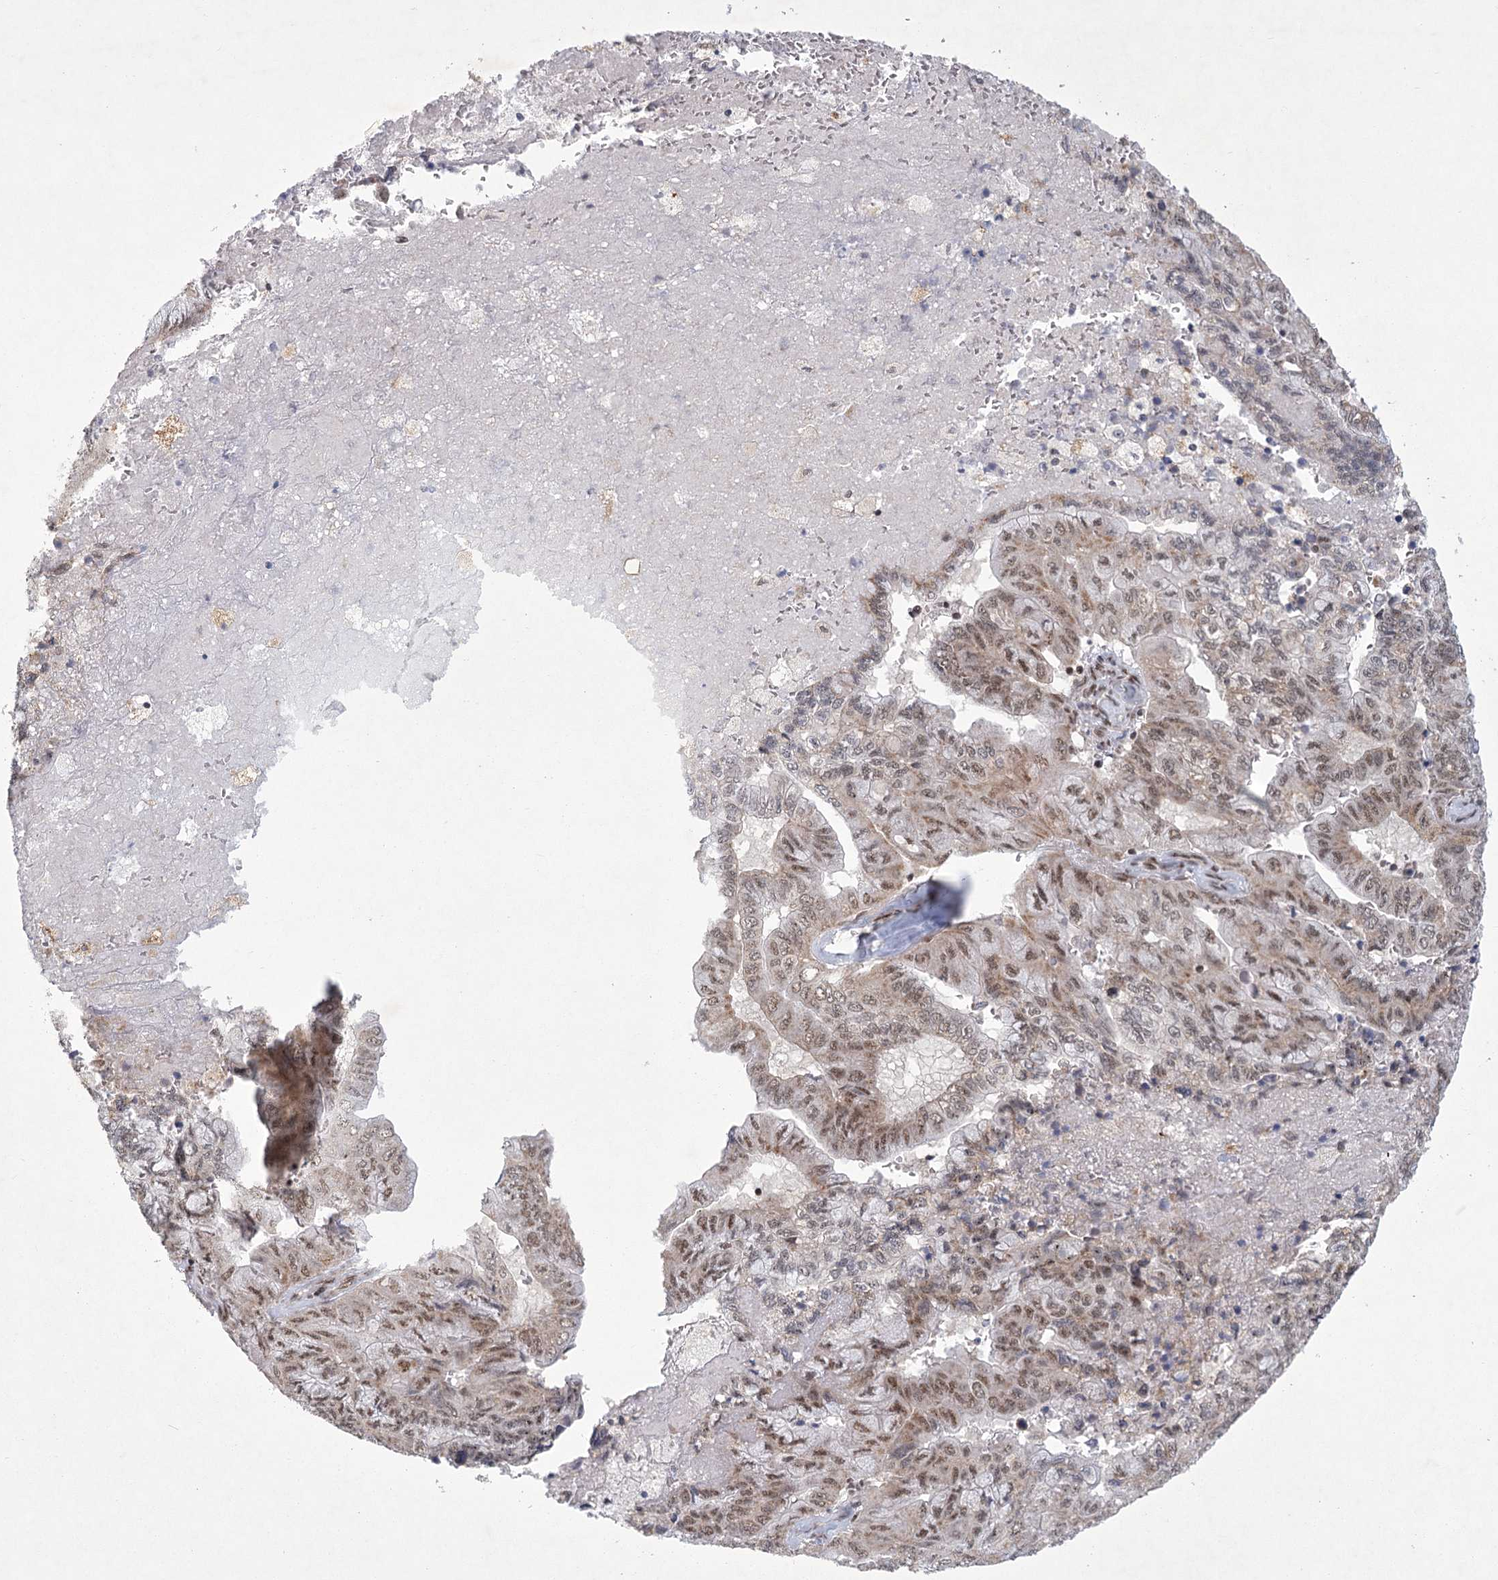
{"staining": {"intensity": "moderate", "quantity": ">75%", "location": "nuclear"}, "tissue": "pancreatic cancer", "cell_type": "Tumor cells", "image_type": "cancer", "snomed": [{"axis": "morphology", "description": "Adenocarcinoma, NOS"}, {"axis": "topography", "description": "Pancreas"}], "caption": "Pancreatic adenocarcinoma stained with DAB immunohistochemistry shows medium levels of moderate nuclear expression in about >75% of tumor cells. (DAB IHC, brown staining for protein, blue staining for nuclei).", "gene": "CIB4", "patient": {"sex": "male", "age": 51}}